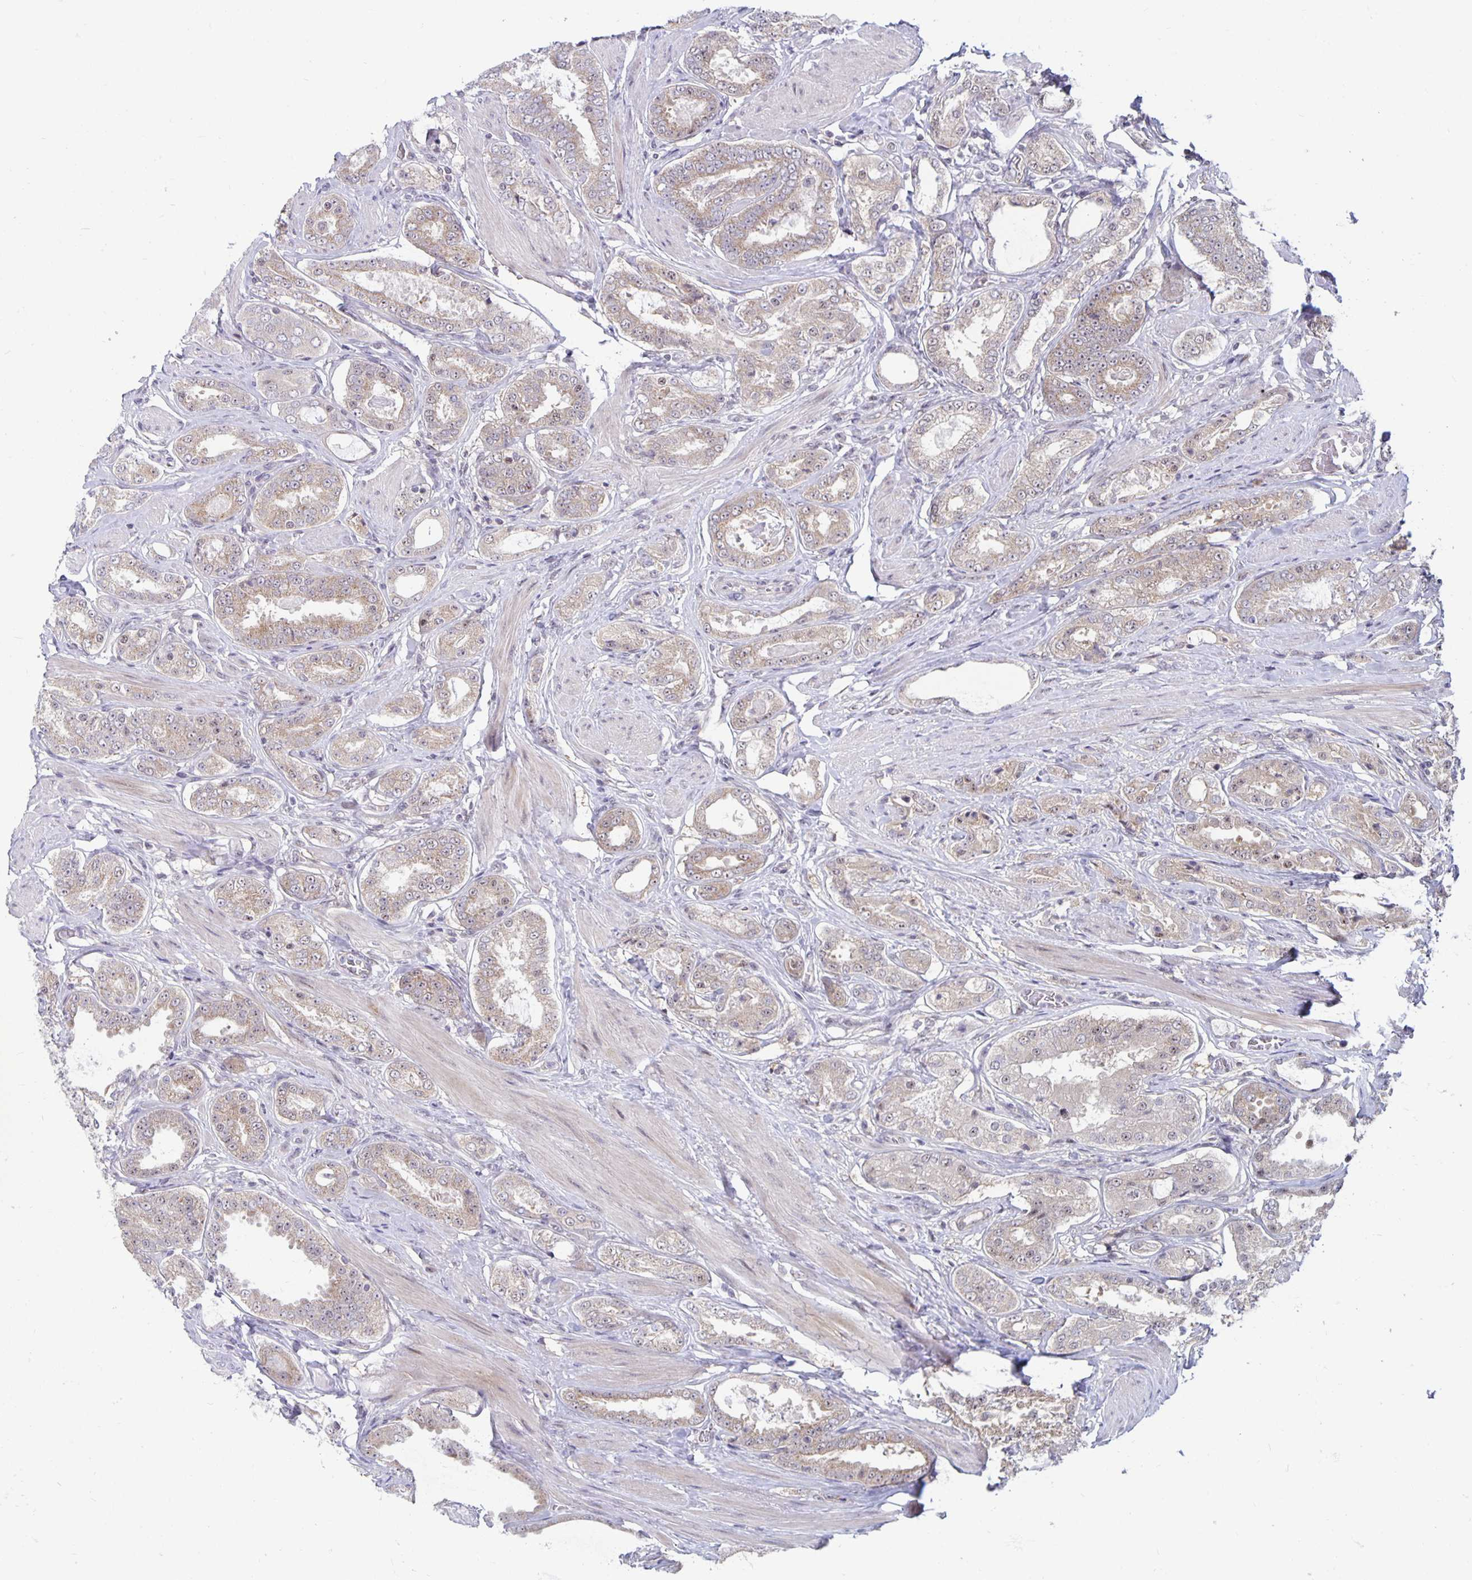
{"staining": {"intensity": "weak", "quantity": ">75%", "location": "cytoplasmic/membranous,nuclear"}, "tissue": "prostate cancer", "cell_type": "Tumor cells", "image_type": "cancer", "snomed": [{"axis": "morphology", "description": "Adenocarcinoma, High grade"}, {"axis": "topography", "description": "Prostate"}], "caption": "Prostate high-grade adenocarcinoma stained for a protein (brown) reveals weak cytoplasmic/membranous and nuclear positive expression in approximately >75% of tumor cells.", "gene": "EXOC6B", "patient": {"sex": "male", "age": 63}}